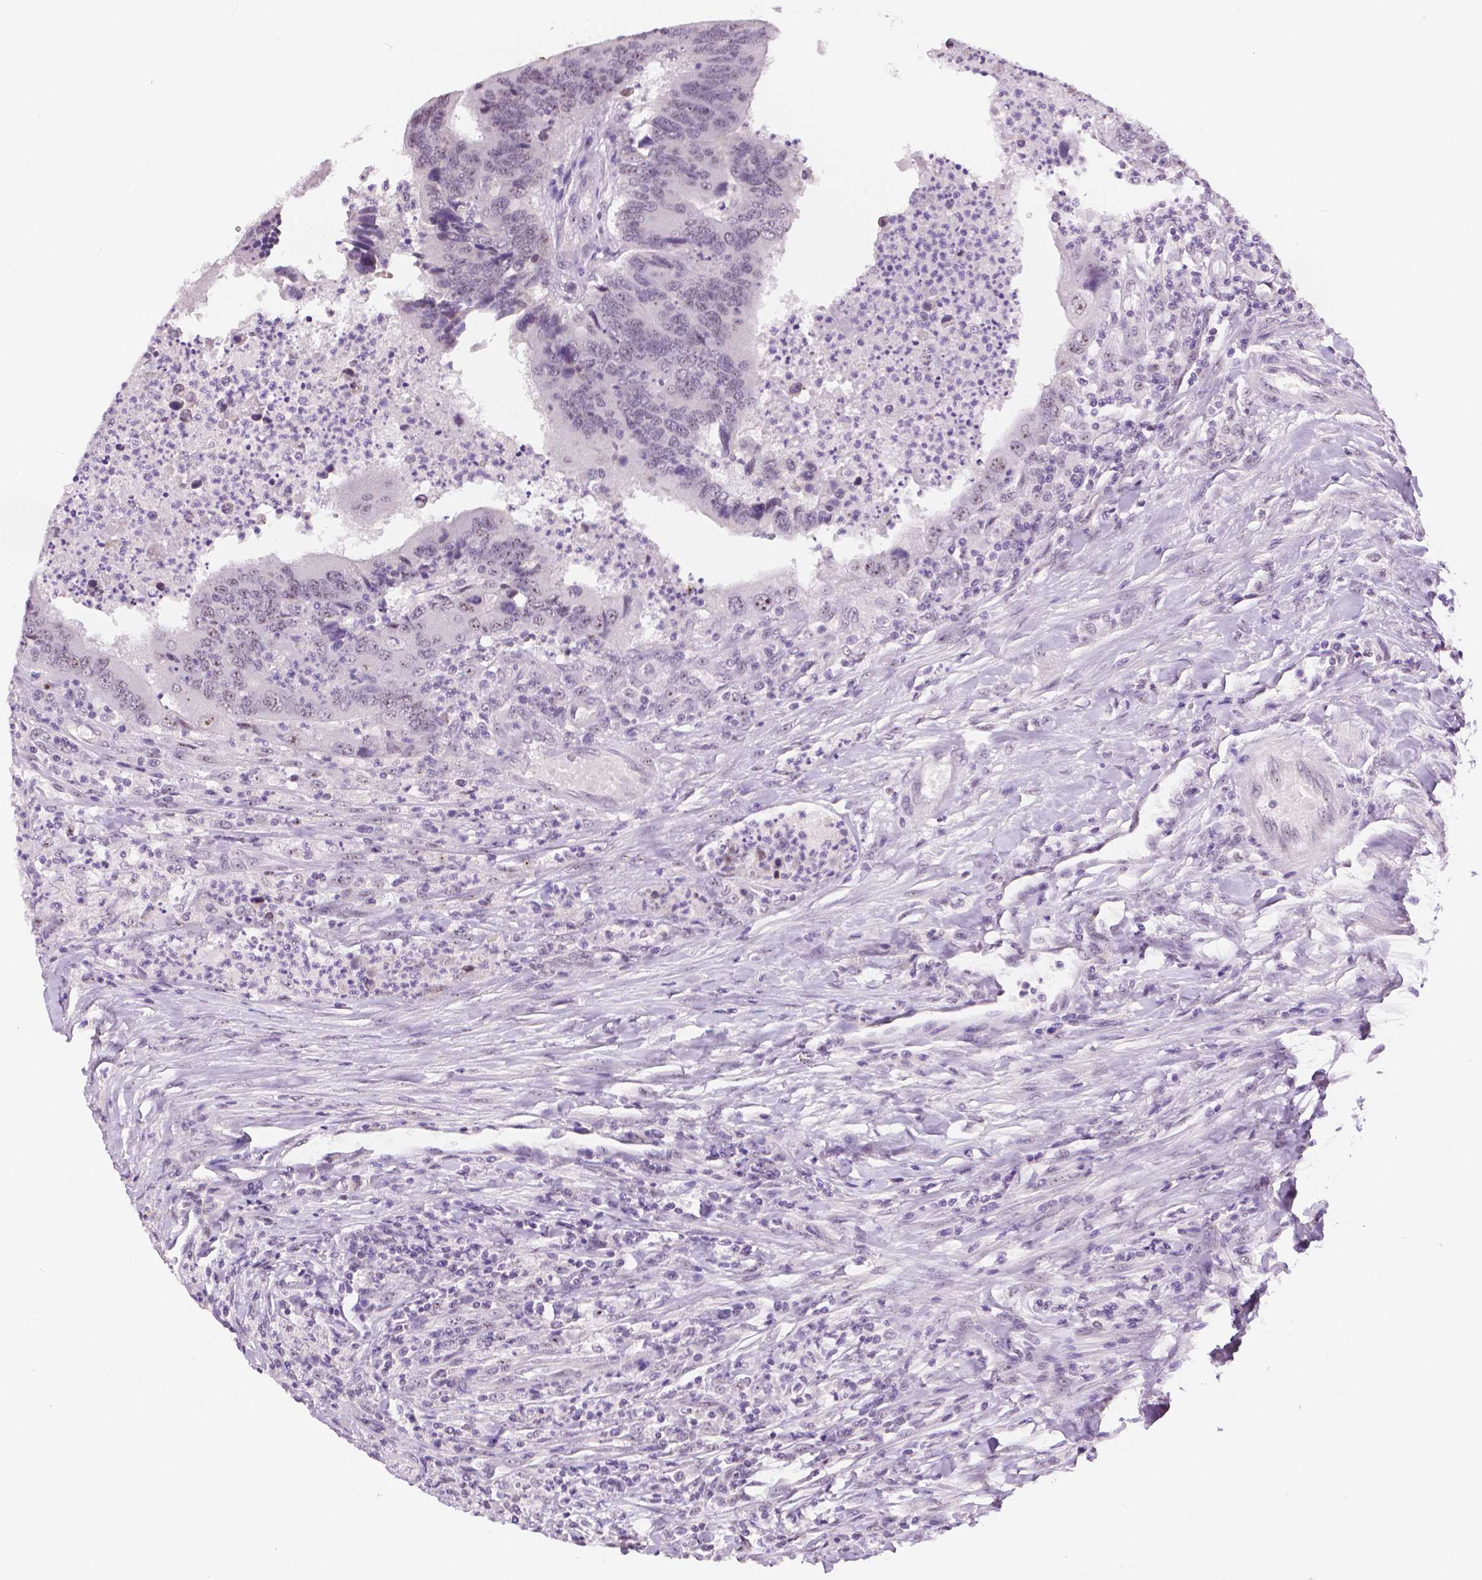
{"staining": {"intensity": "weak", "quantity": "<25%", "location": "nuclear"}, "tissue": "colorectal cancer", "cell_type": "Tumor cells", "image_type": "cancer", "snomed": [{"axis": "morphology", "description": "Adenocarcinoma, NOS"}, {"axis": "topography", "description": "Colon"}], "caption": "DAB immunohistochemical staining of human colorectal cancer demonstrates no significant expression in tumor cells.", "gene": "NHP2", "patient": {"sex": "female", "age": 67}}